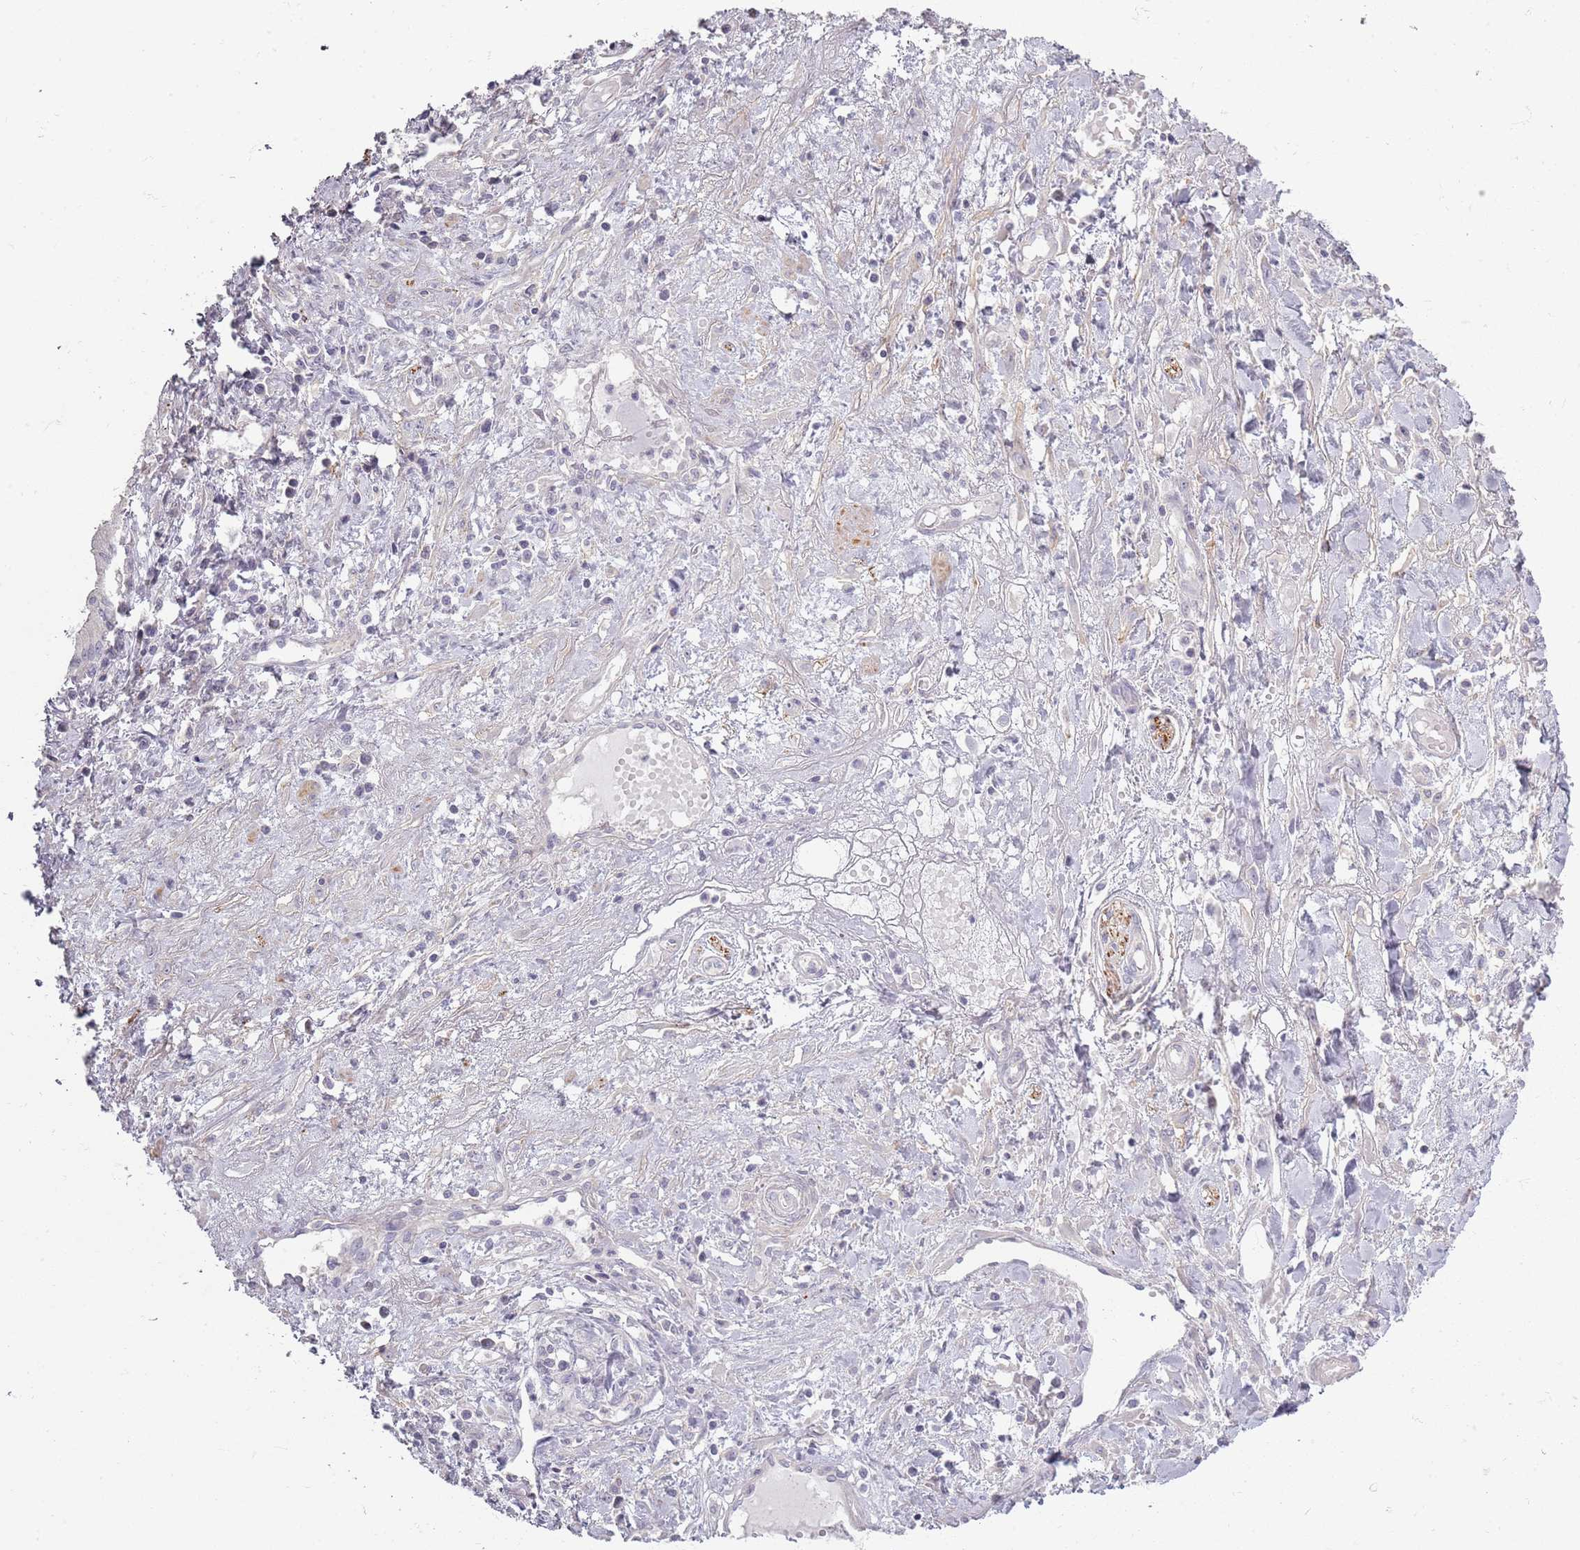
{"staining": {"intensity": "negative", "quantity": "none", "location": "none"}, "tissue": "pancreatic cancer", "cell_type": "Tumor cells", "image_type": "cancer", "snomed": [{"axis": "morphology", "description": "Adenocarcinoma, NOS"}, {"axis": "topography", "description": "Pancreas"}], "caption": "A micrograph of pancreatic cancer stained for a protein reveals no brown staining in tumor cells.", "gene": "SYNGR3", "patient": {"sex": "female", "age": 50}}